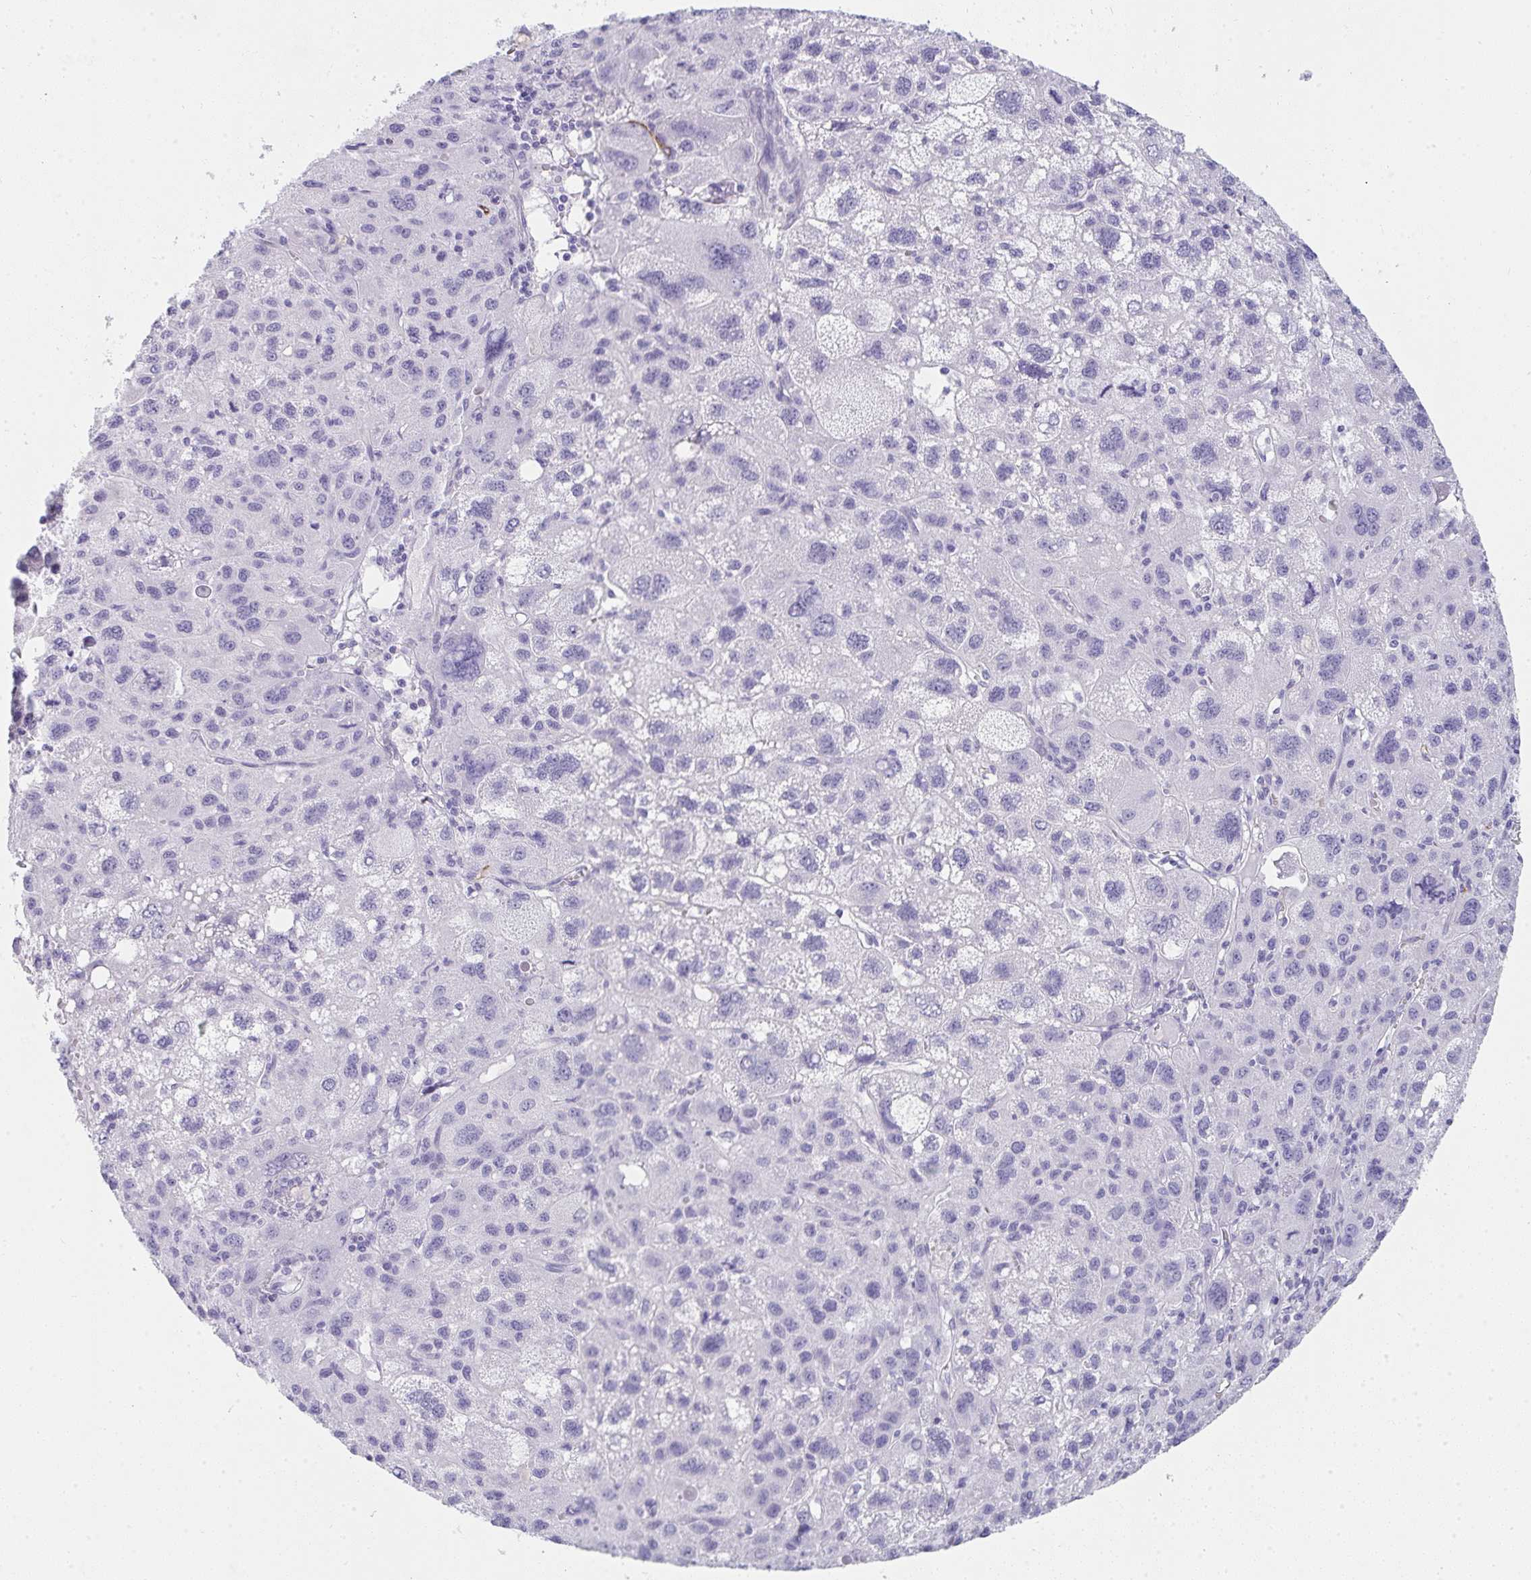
{"staining": {"intensity": "negative", "quantity": "none", "location": "none"}, "tissue": "liver cancer", "cell_type": "Tumor cells", "image_type": "cancer", "snomed": [{"axis": "morphology", "description": "Carcinoma, Hepatocellular, NOS"}, {"axis": "topography", "description": "Liver"}], "caption": "This is an immunohistochemistry (IHC) photomicrograph of human liver cancer (hepatocellular carcinoma). There is no positivity in tumor cells.", "gene": "PRND", "patient": {"sex": "female", "age": 77}}